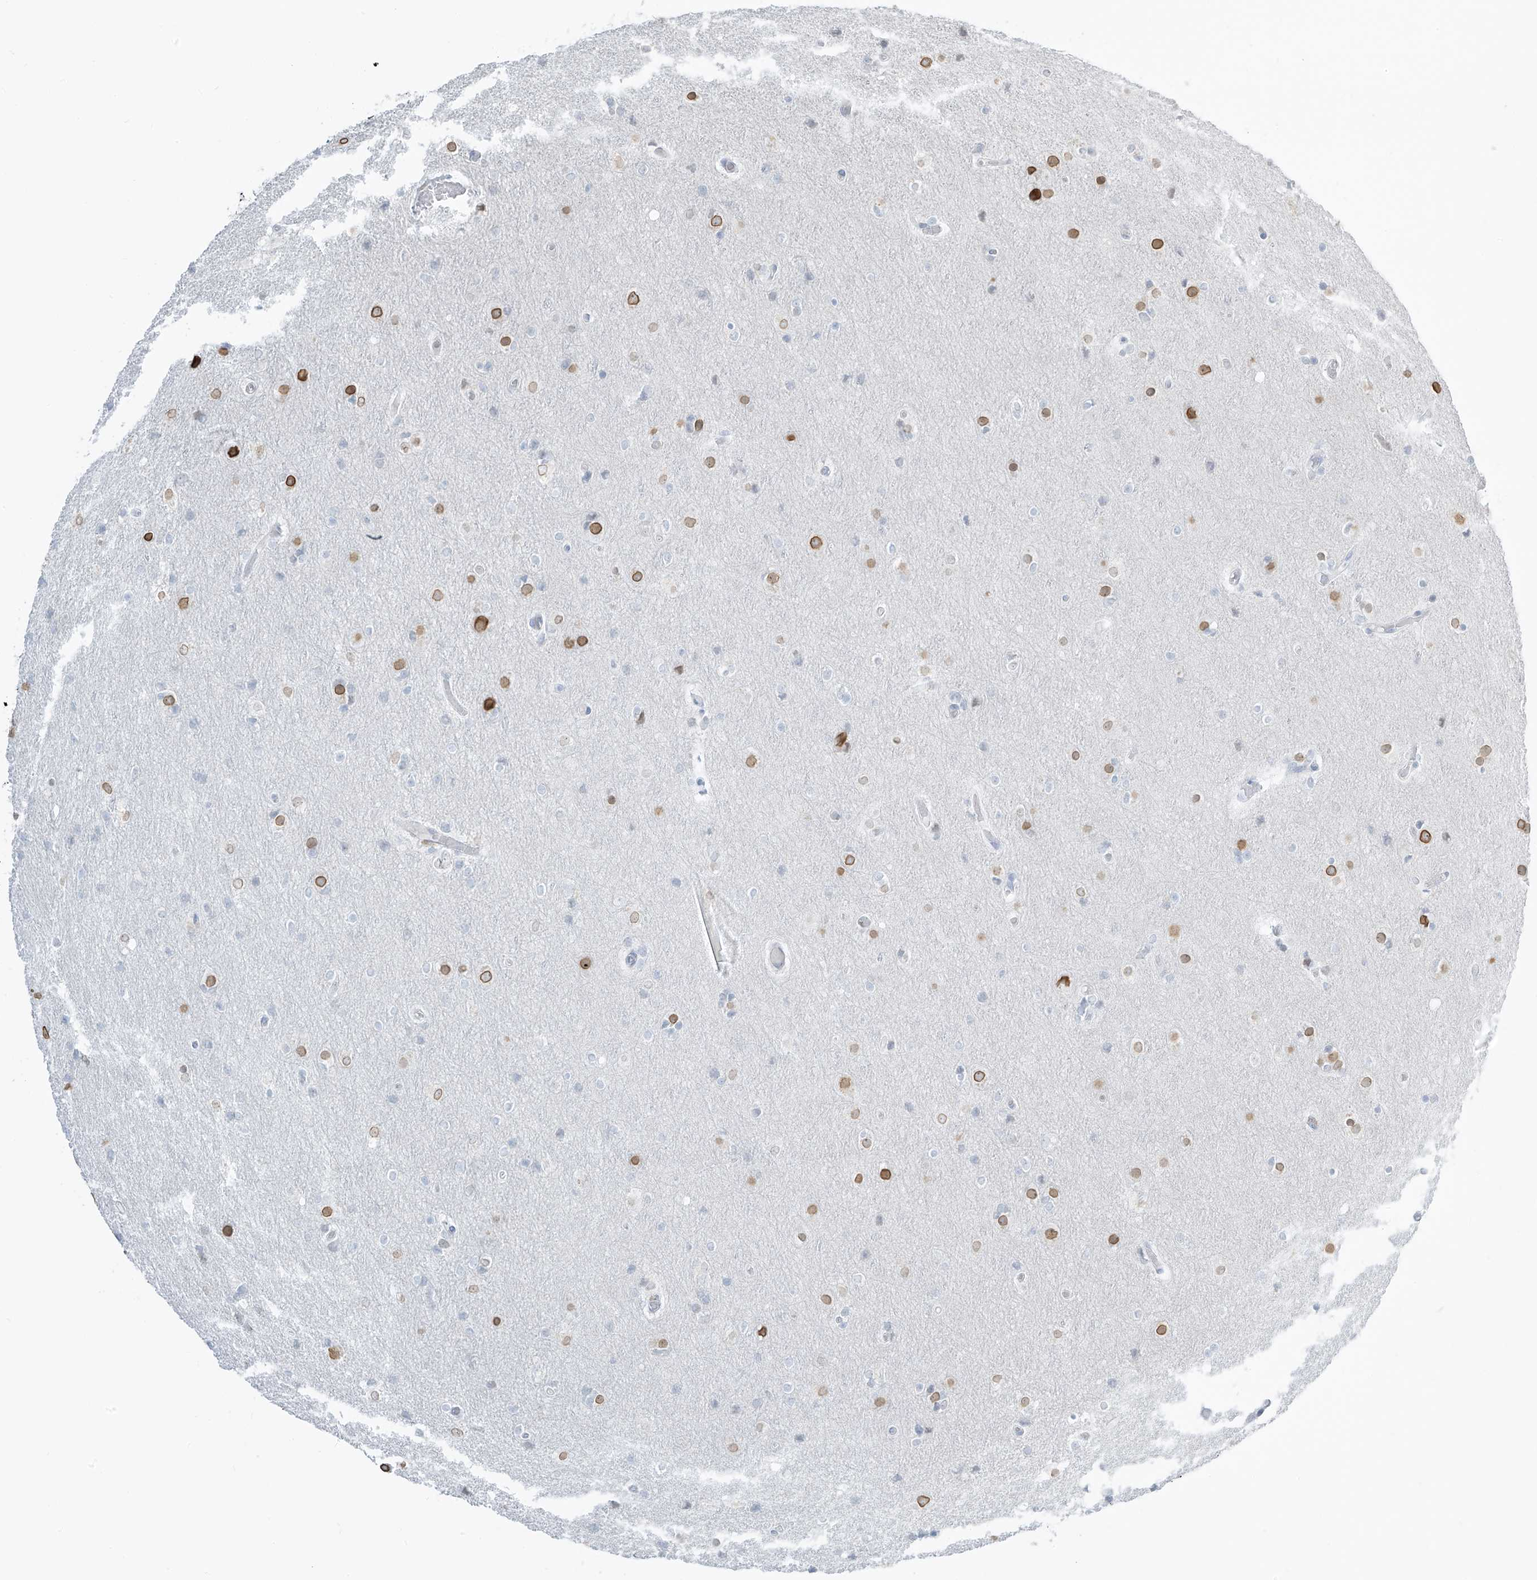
{"staining": {"intensity": "negative", "quantity": "none", "location": "none"}, "tissue": "glioma", "cell_type": "Tumor cells", "image_type": "cancer", "snomed": [{"axis": "morphology", "description": "Glioma, malignant, High grade"}, {"axis": "topography", "description": "Cerebral cortex"}], "caption": "Protein analysis of malignant glioma (high-grade) demonstrates no significant expression in tumor cells.", "gene": "PRDM6", "patient": {"sex": "female", "age": 36}}